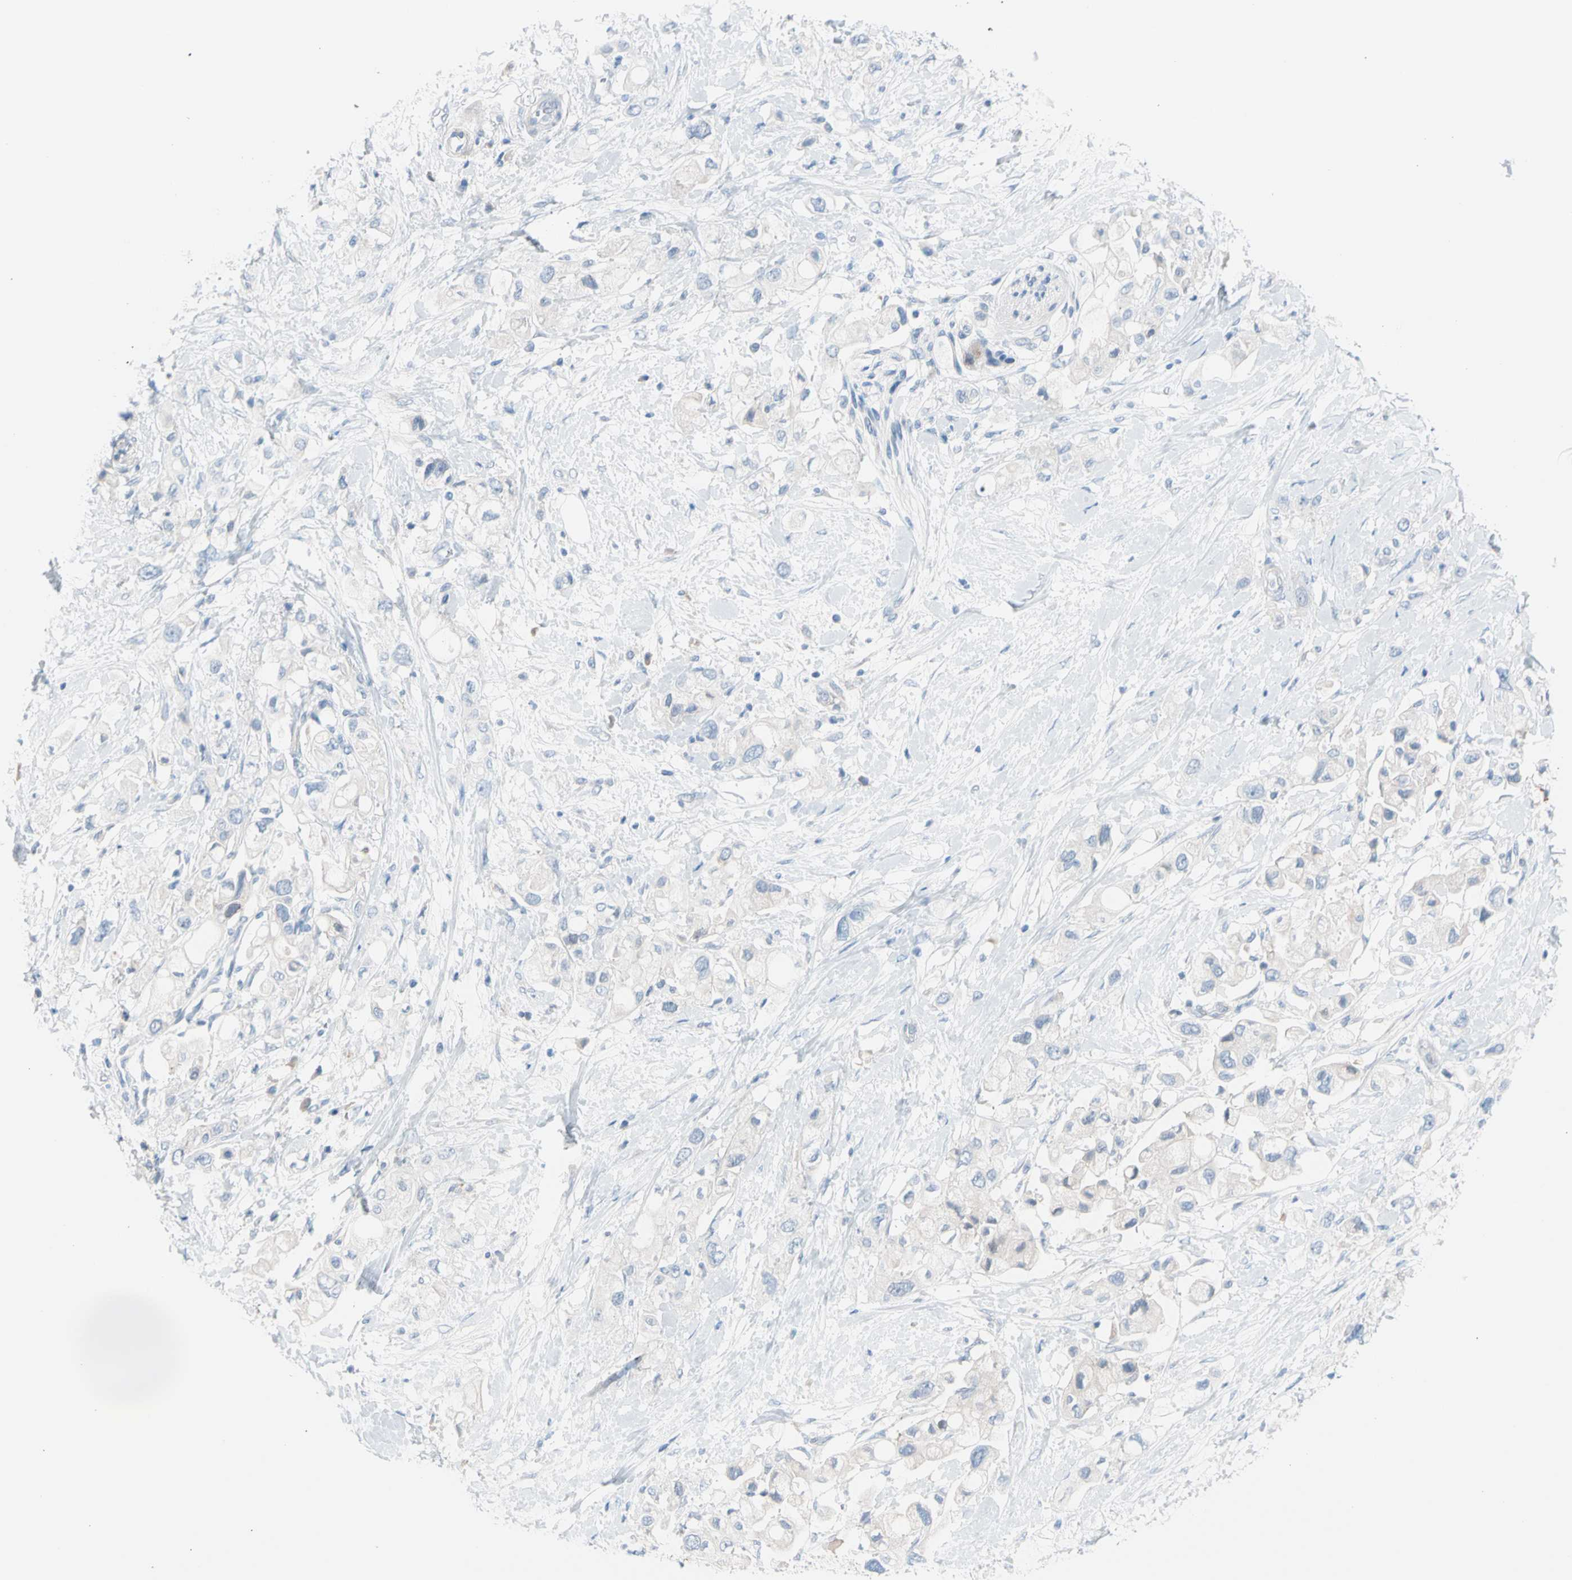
{"staining": {"intensity": "negative", "quantity": "none", "location": "none"}, "tissue": "pancreatic cancer", "cell_type": "Tumor cells", "image_type": "cancer", "snomed": [{"axis": "morphology", "description": "Adenocarcinoma, NOS"}, {"axis": "topography", "description": "Pancreas"}], "caption": "Immunohistochemistry image of adenocarcinoma (pancreatic) stained for a protein (brown), which exhibits no staining in tumor cells. (Brightfield microscopy of DAB immunohistochemistry (IHC) at high magnification).", "gene": "CASQ1", "patient": {"sex": "female", "age": 56}}